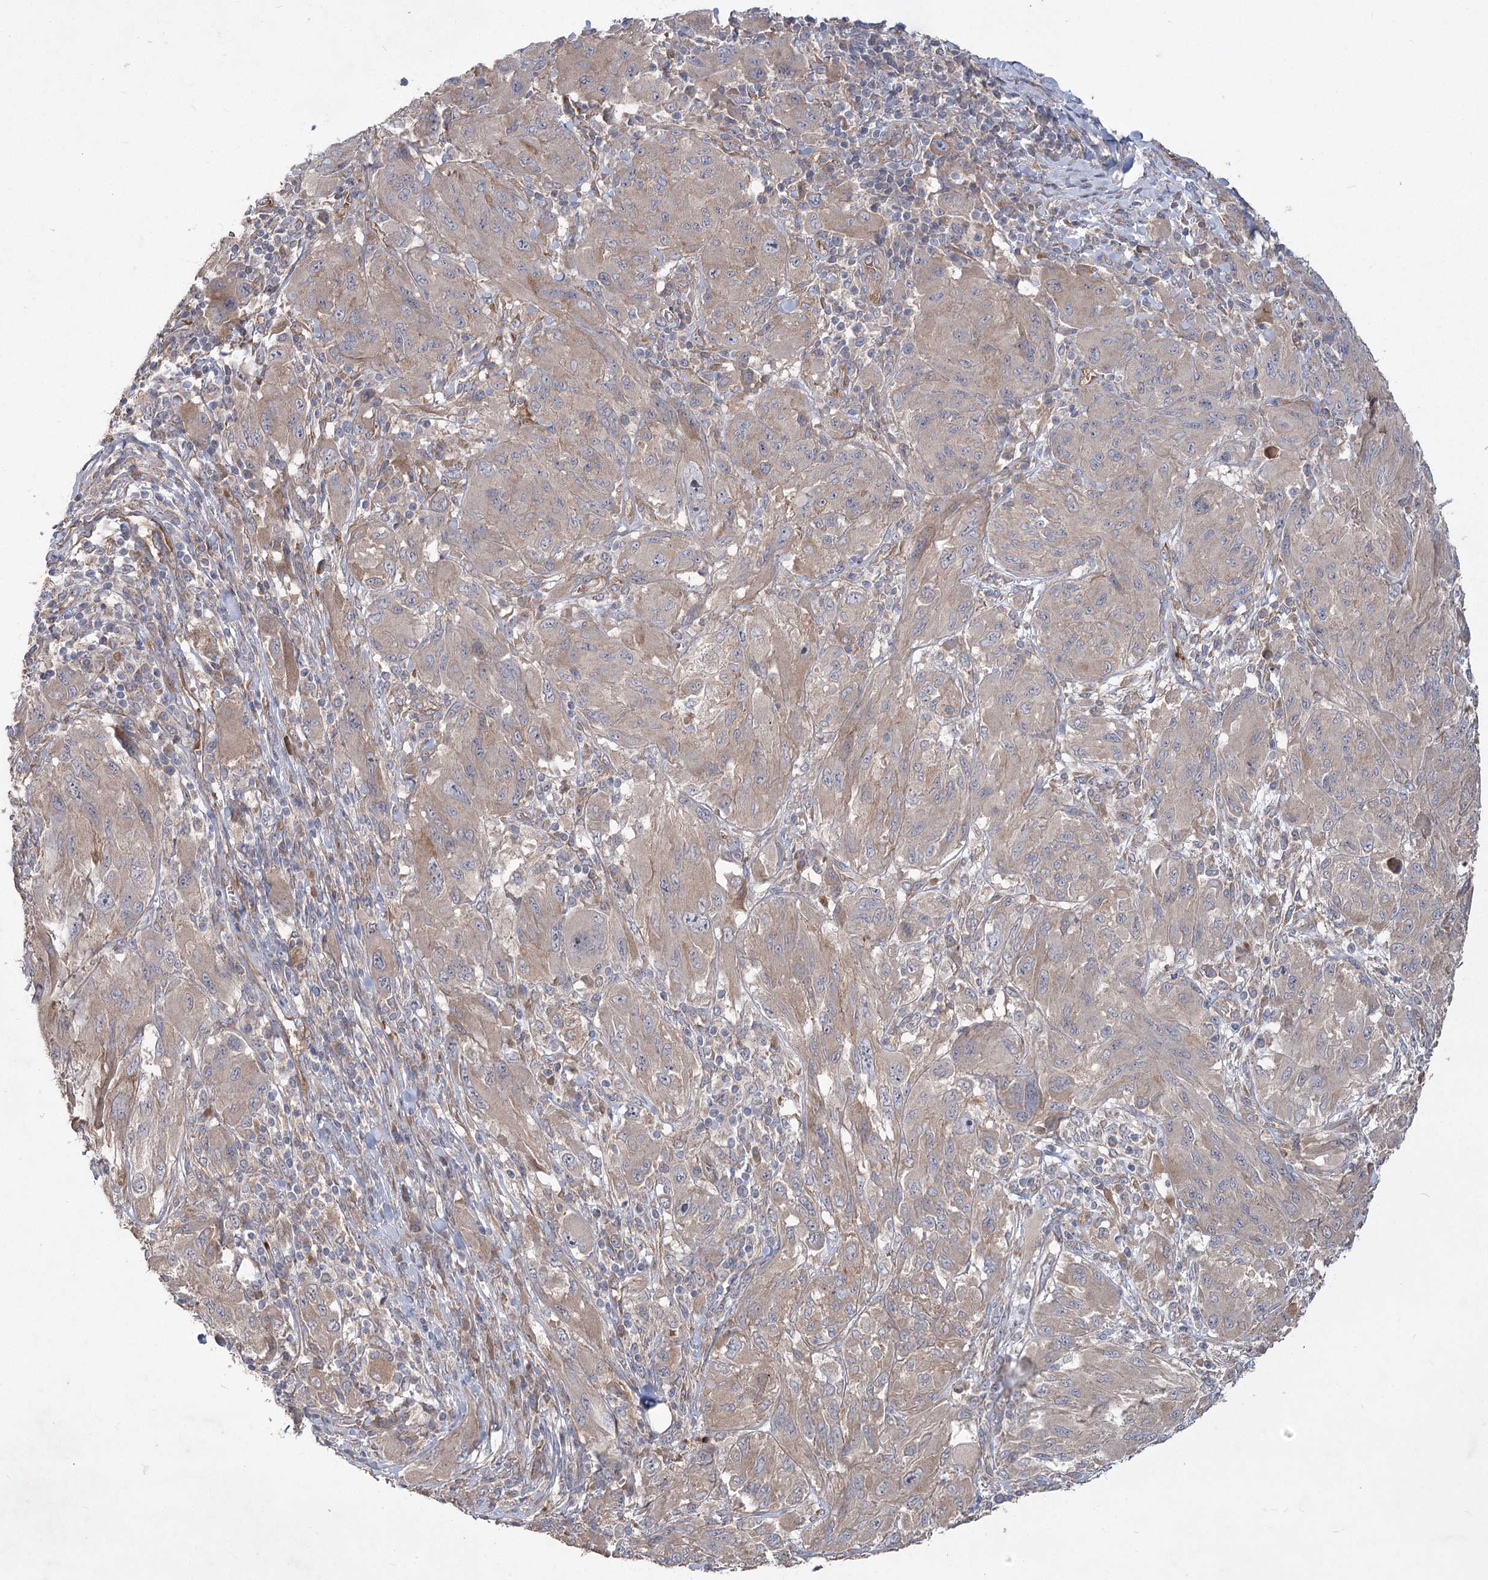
{"staining": {"intensity": "weak", "quantity": "<25%", "location": "cytoplasmic/membranous"}, "tissue": "melanoma", "cell_type": "Tumor cells", "image_type": "cancer", "snomed": [{"axis": "morphology", "description": "Malignant melanoma, NOS"}, {"axis": "topography", "description": "Skin"}], "caption": "High power microscopy micrograph of an immunohistochemistry histopathology image of malignant melanoma, revealing no significant positivity in tumor cells.", "gene": "RIN2", "patient": {"sex": "female", "age": 91}}